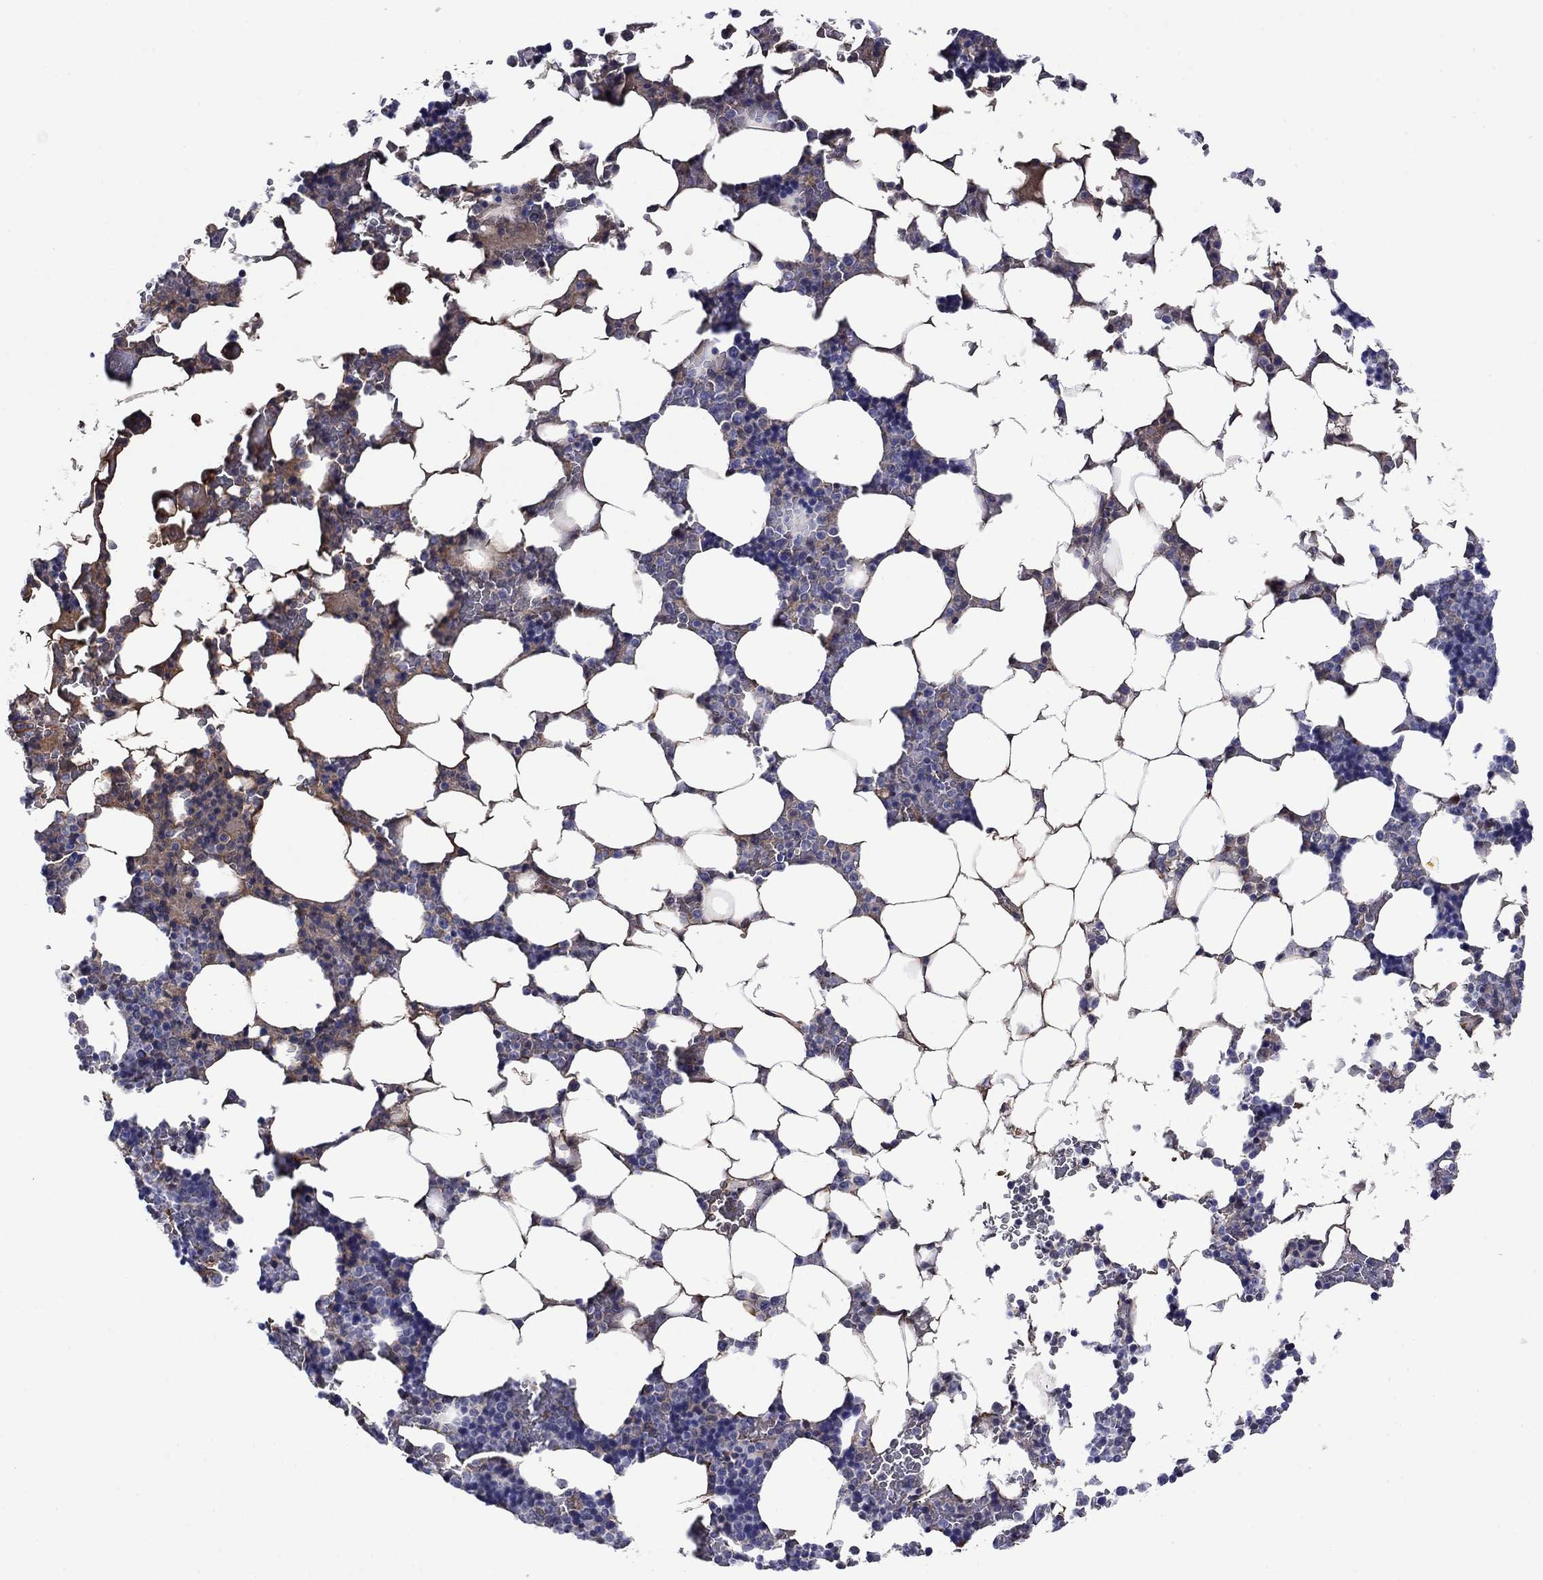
{"staining": {"intensity": "negative", "quantity": "none", "location": "none"}, "tissue": "bone marrow", "cell_type": "Hematopoietic cells", "image_type": "normal", "snomed": [{"axis": "morphology", "description": "Normal tissue, NOS"}, {"axis": "topography", "description": "Bone marrow"}], "caption": "Hematopoietic cells are negative for brown protein staining in unremarkable bone marrow.", "gene": "APOA2", "patient": {"sex": "male", "age": 51}}